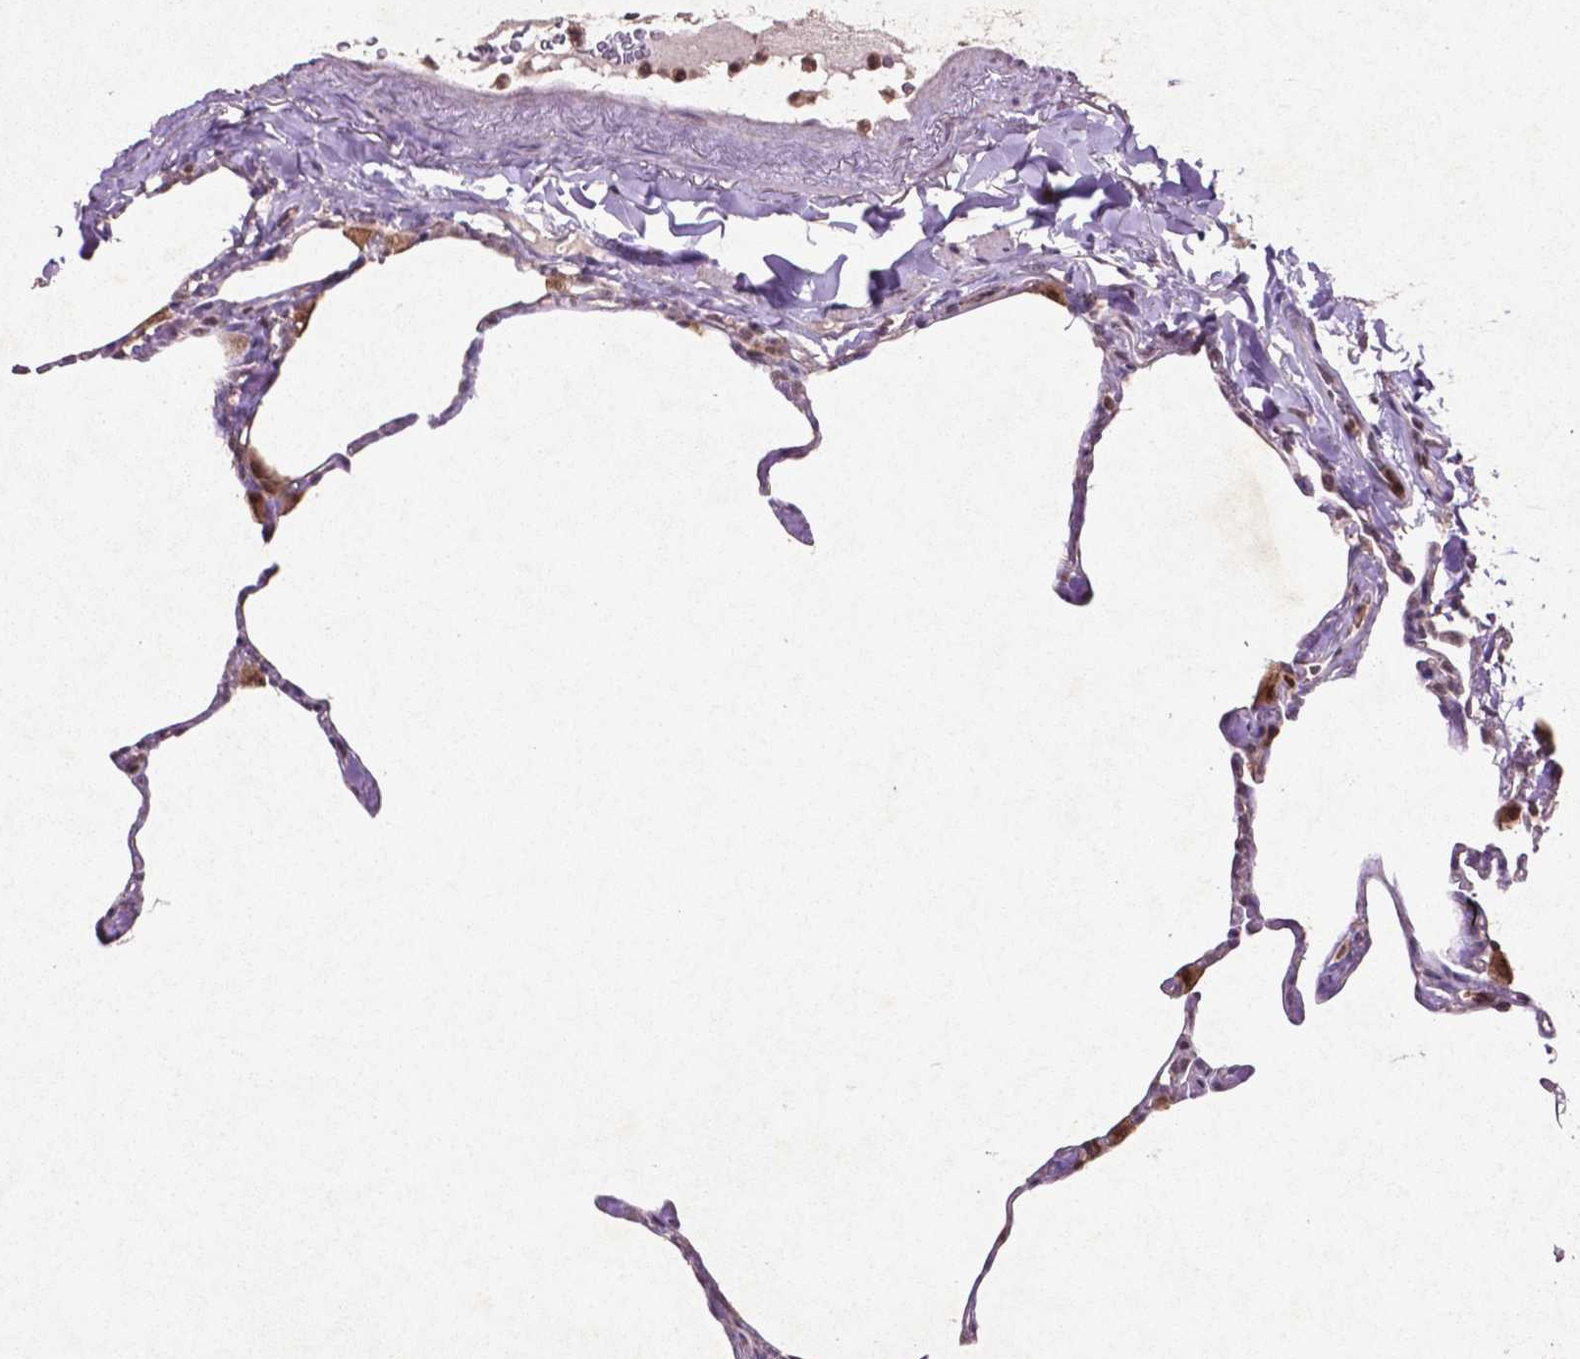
{"staining": {"intensity": "negative", "quantity": "none", "location": "none"}, "tissue": "lung", "cell_type": "Alveolar cells", "image_type": "normal", "snomed": [{"axis": "morphology", "description": "Normal tissue, NOS"}, {"axis": "topography", "description": "Lung"}], "caption": "Immunohistochemical staining of unremarkable human lung exhibits no significant positivity in alveolar cells.", "gene": "GLRX", "patient": {"sex": "male", "age": 65}}